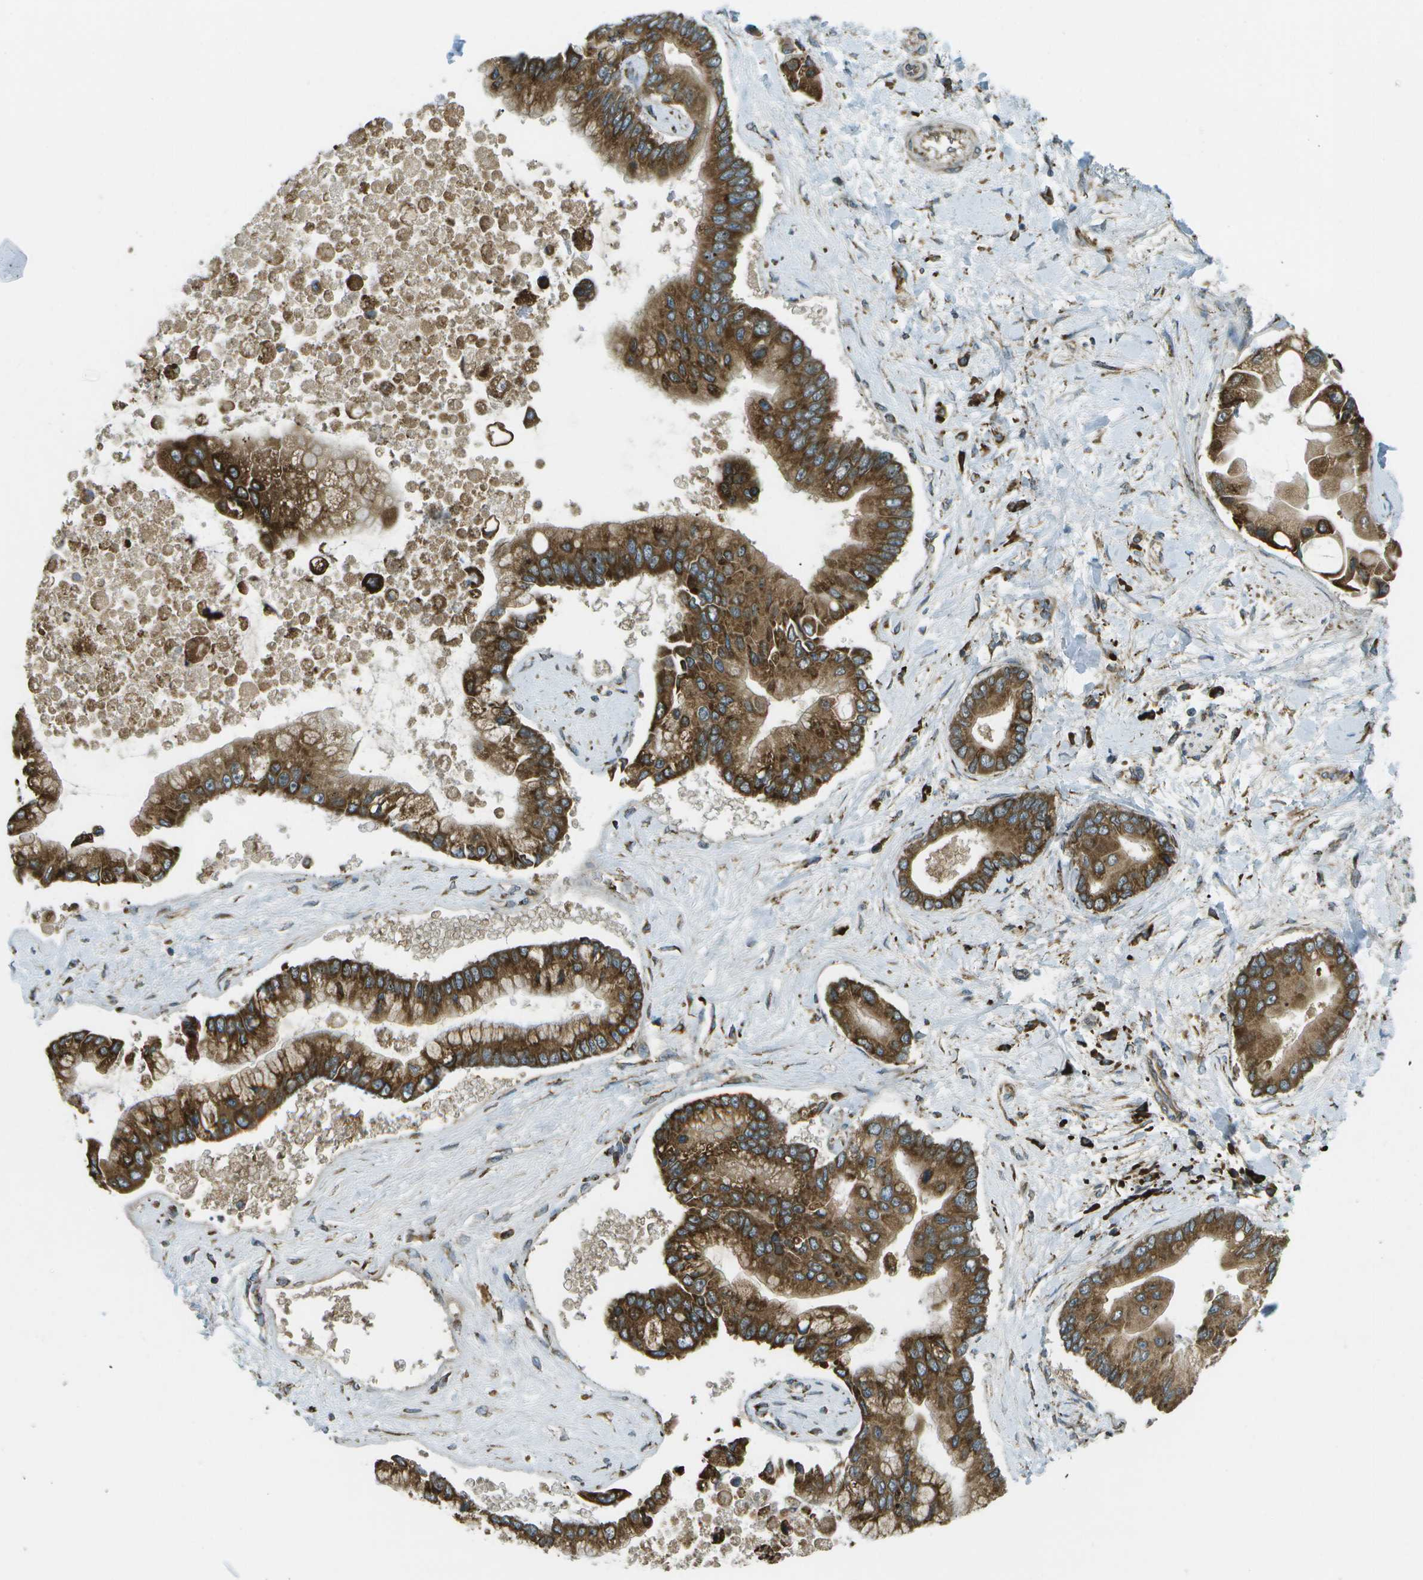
{"staining": {"intensity": "strong", "quantity": ">75%", "location": "cytoplasmic/membranous"}, "tissue": "liver cancer", "cell_type": "Tumor cells", "image_type": "cancer", "snomed": [{"axis": "morphology", "description": "Cholangiocarcinoma"}, {"axis": "topography", "description": "Liver"}], "caption": "Immunohistochemistry of liver cancer (cholangiocarcinoma) displays high levels of strong cytoplasmic/membranous expression in approximately >75% of tumor cells.", "gene": "USP30", "patient": {"sex": "male", "age": 50}}